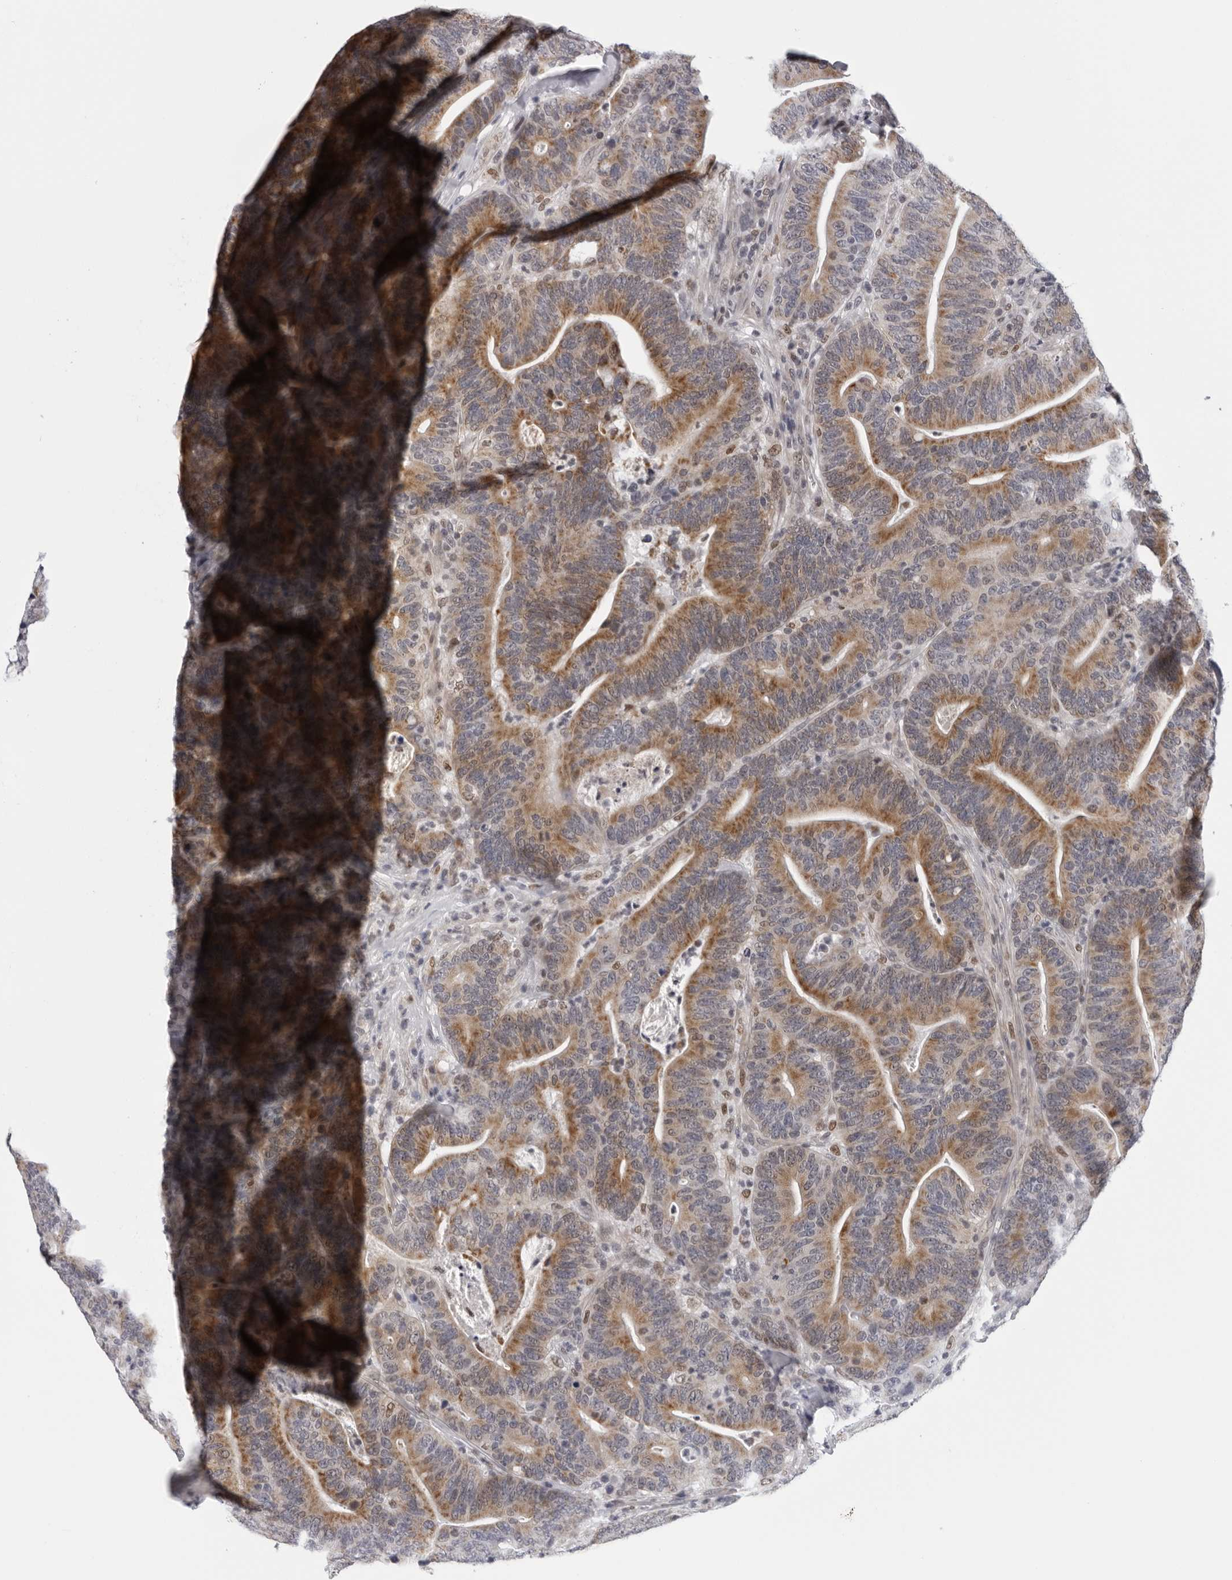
{"staining": {"intensity": "moderate", "quantity": ">75%", "location": "cytoplasmic/membranous"}, "tissue": "colorectal cancer", "cell_type": "Tumor cells", "image_type": "cancer", "snomed": [{"axis": "morphology", "description": "Adenocarcinoma, NOS"}, {"axis": "topography", "description": "Colon"}], "caption": "Human colorectal cancer (adenocarcinoma) stained for a protein (brown) reveals moderate cytoplasmic/membranous positive positivity in about >75% of tumor cells.", "gene": "CPT2", "patient": {"sex": "female", "age": 66}}